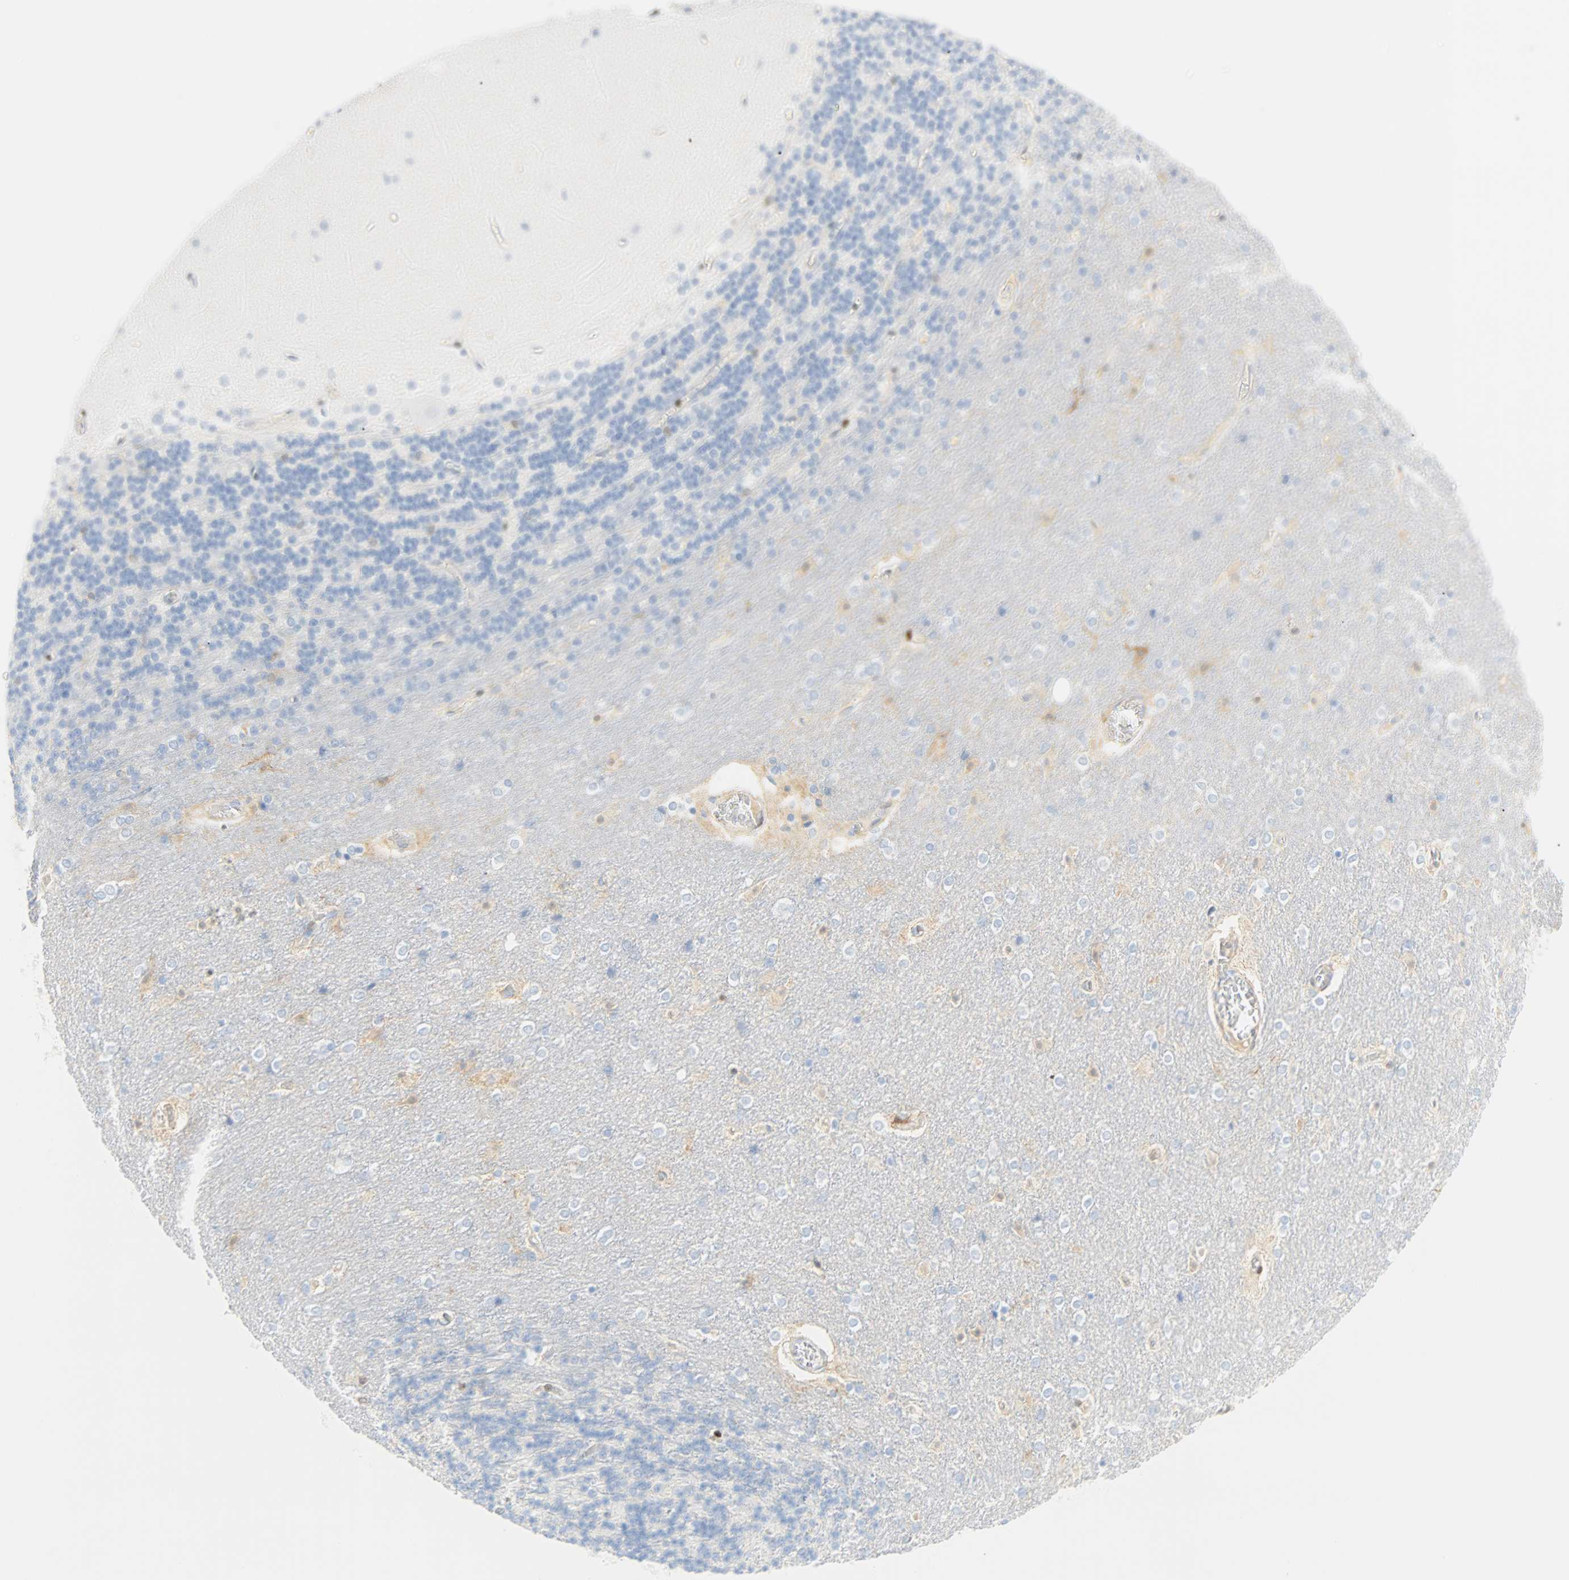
{"staining": {"intensity": "negative", "quantity": "none", "location": "none"}, "tissue": "cerebellum", "cell_type": "Cells in granular layer", "image_type": "normal", "snomed": [{"axis": "morphology", "description": "Normal tissue, NOS"}, {"axis": "topography", "description": "Cerebellum"}], "caption": "This photomicrograph is of benign cerebellum stained with IHC to label a protein in brown with the nuclei are counter-stained blue. There is no staining in cells in granular layer.", "gene": "SELENBP1", "patient": {"sex": "female", "age": 54}}